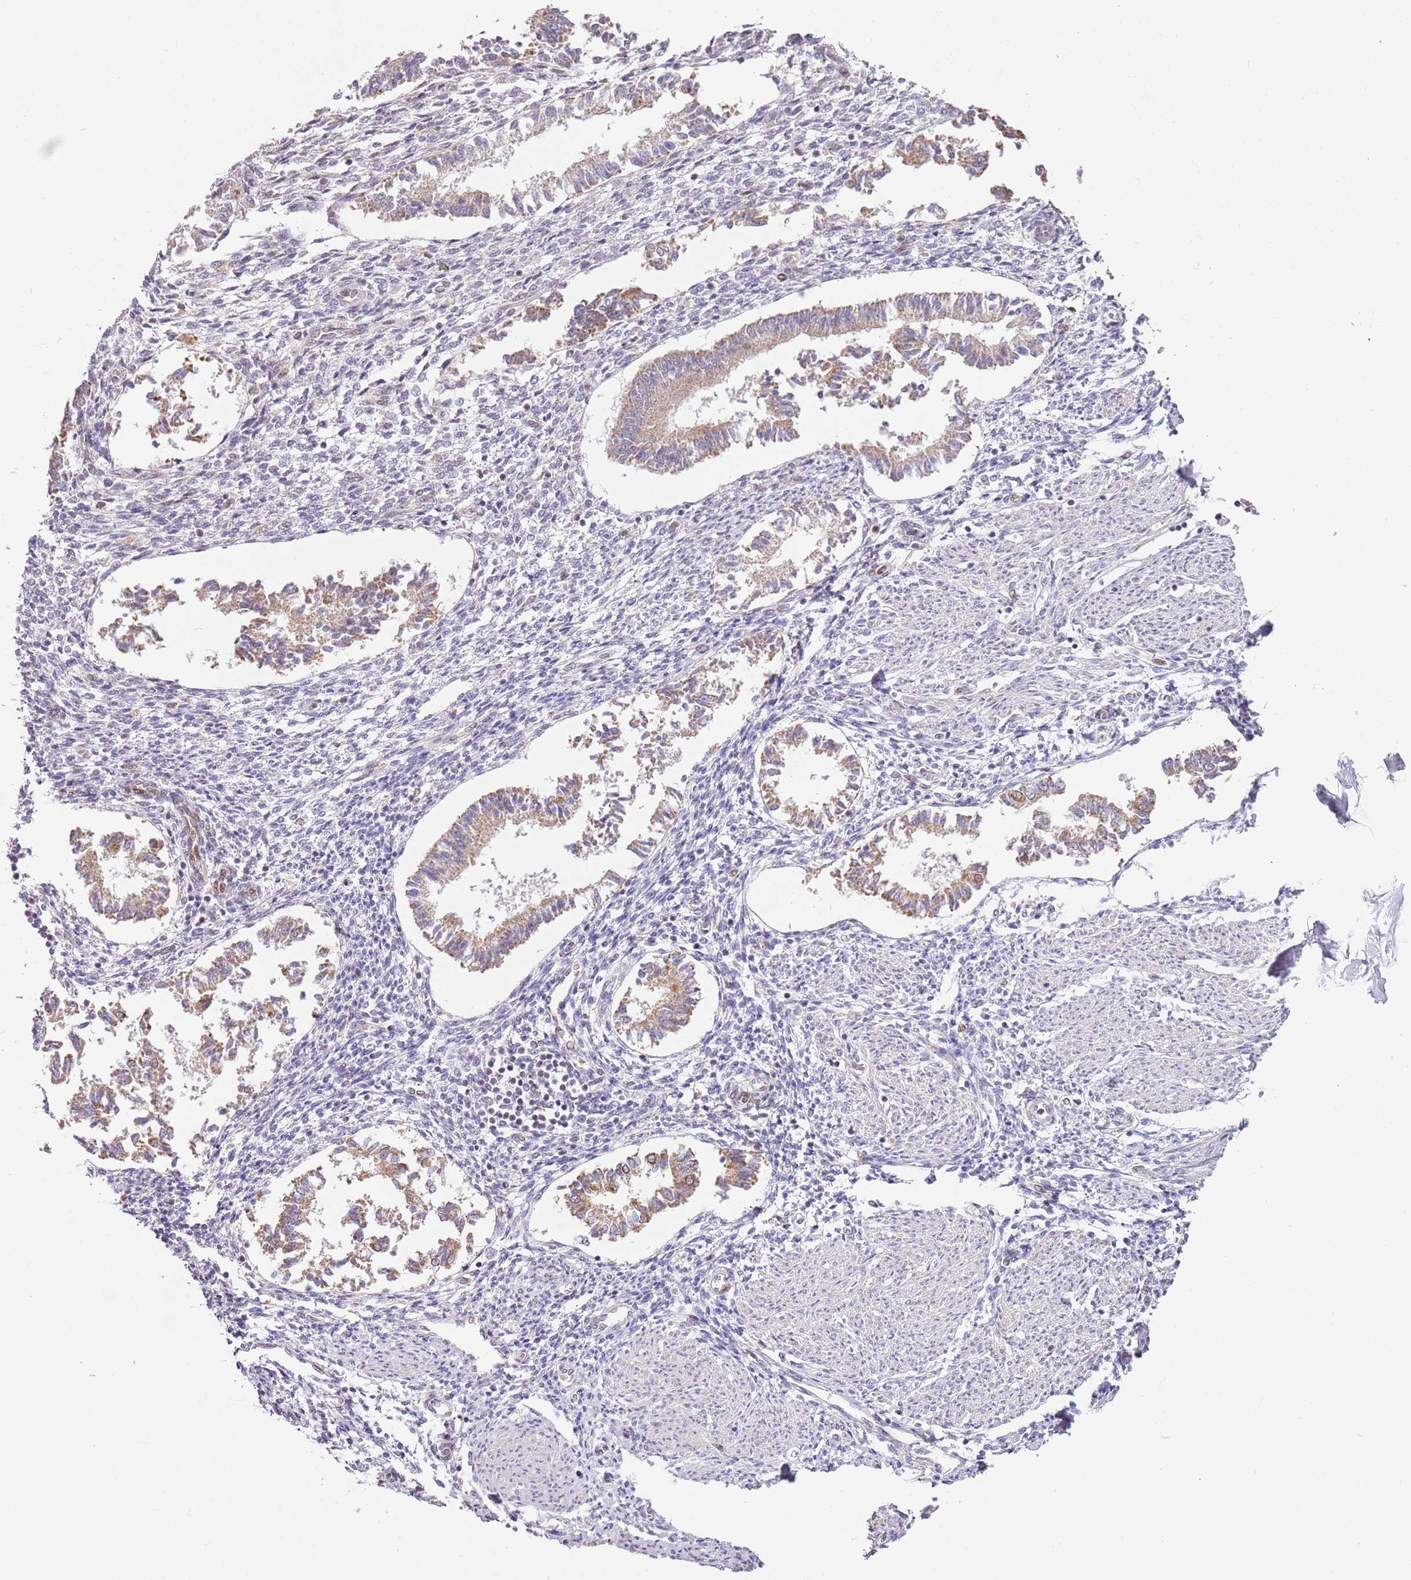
{"staining": {"intensity": "negative", "quantity": "none", "location": "none"}, "tissue": "endometrium", "cell_type": "Cells in endometrial stroma", "image_type": "normal", "snomed": [{"axis": "morphology", "description": "Normal tissue, NOS"}, {"axis": "topography", "description": "Uterus"}, {"axis": "topography", "description": "Endometrium"}], "caption": "IHC micrograph of unremarkable human endometrium stained for a protein (brown), which displays no staining in cells in endometrial stroma.", "gene": "MLLT11", "patient": {"sex": "female", "age": 48}}